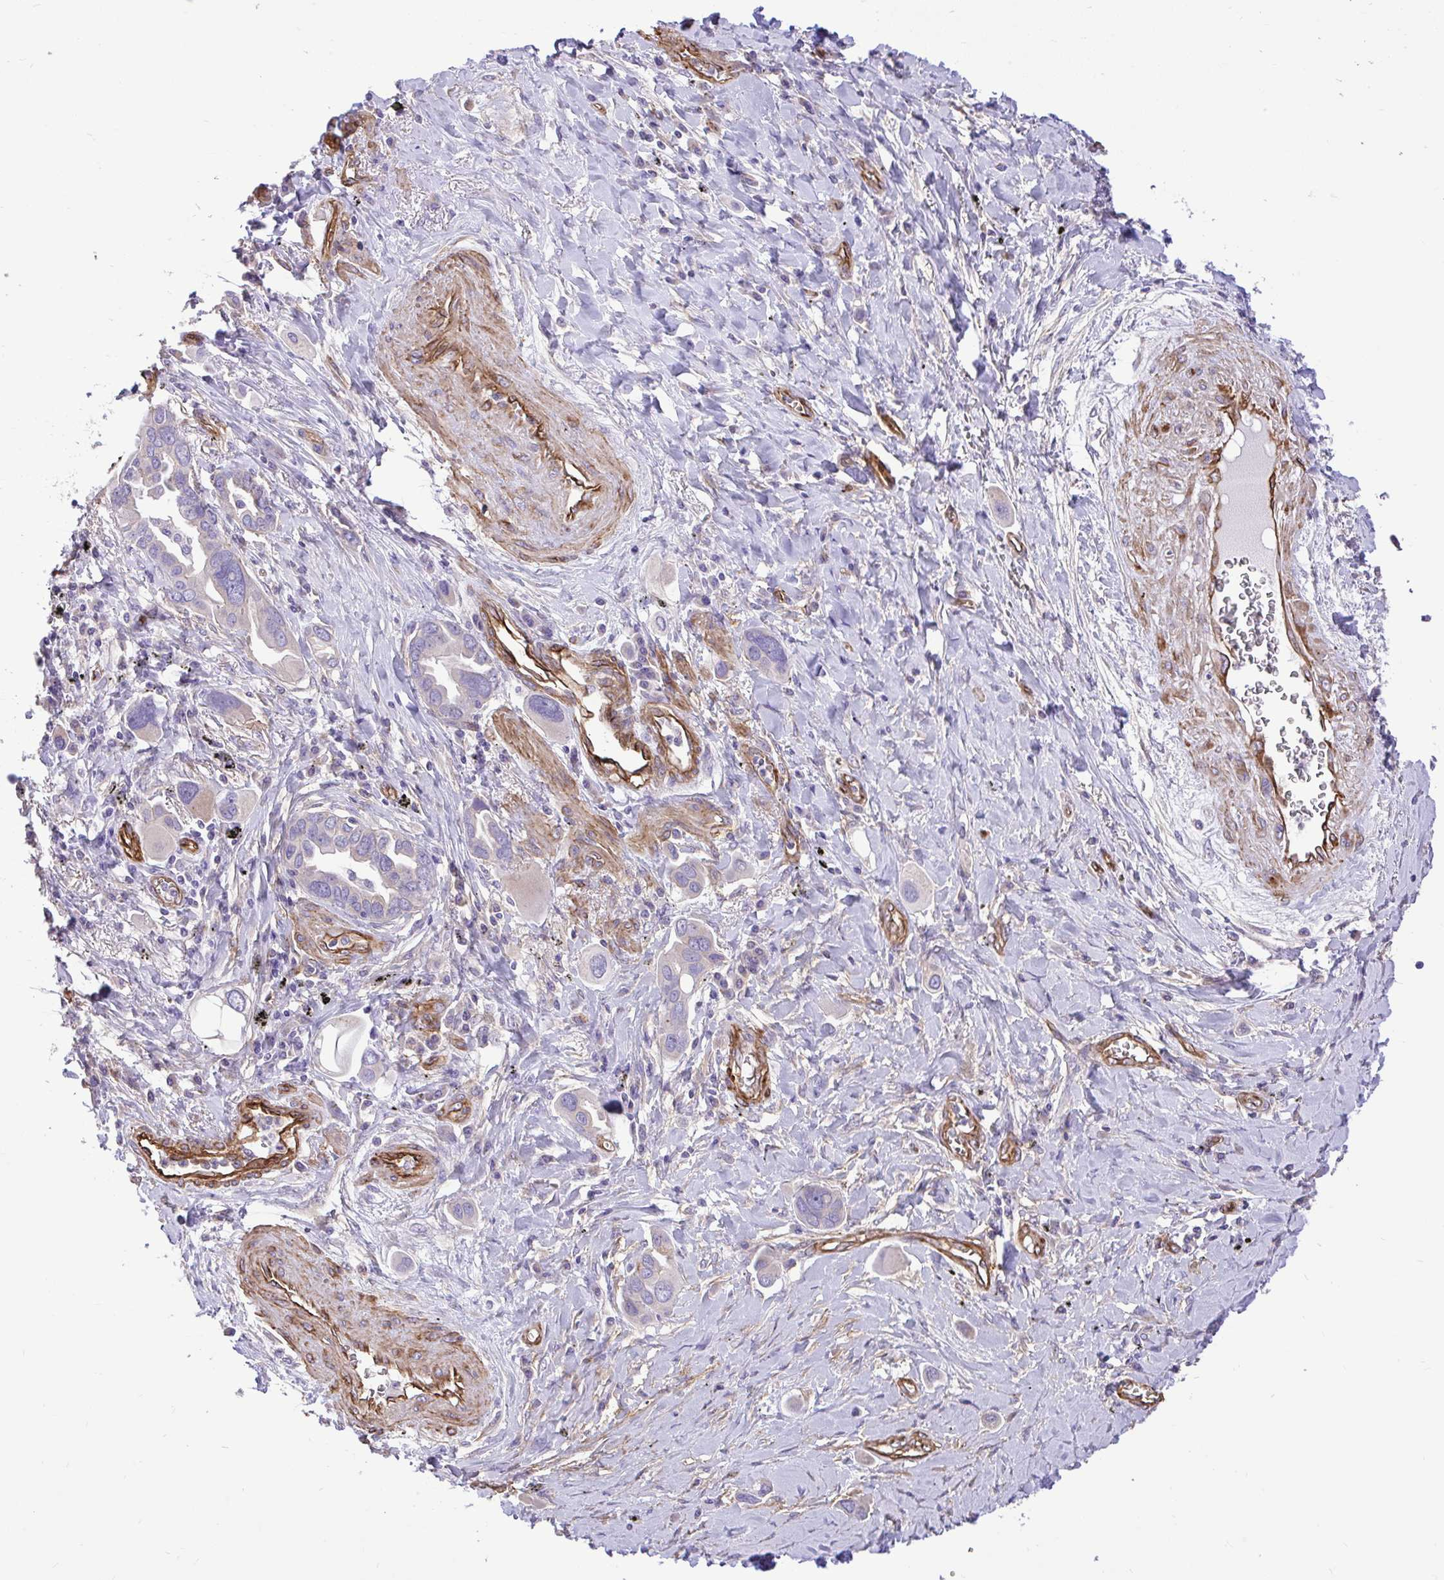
{"staining": {"intensity": "negative", "quantity": "none", "location": "none"}, "tissue": "lung cancer", "cell_type": "Tumor cells", "image_type": "cancer", "snomed": [{"axis": "morphology", "description": "Adenocarcinoma, NOS"}, {"axis": "topography", "description": "Lung"}], "caption": "This histopathology image is of lung cancer (adenocarcinoma) stained with IHC to label a protein in brown with the nuclei are counter-stained blue. There is no positivity in tumor cells.", "gene": "PTPRK", "patient": {"sex": "male", "age": 76}}